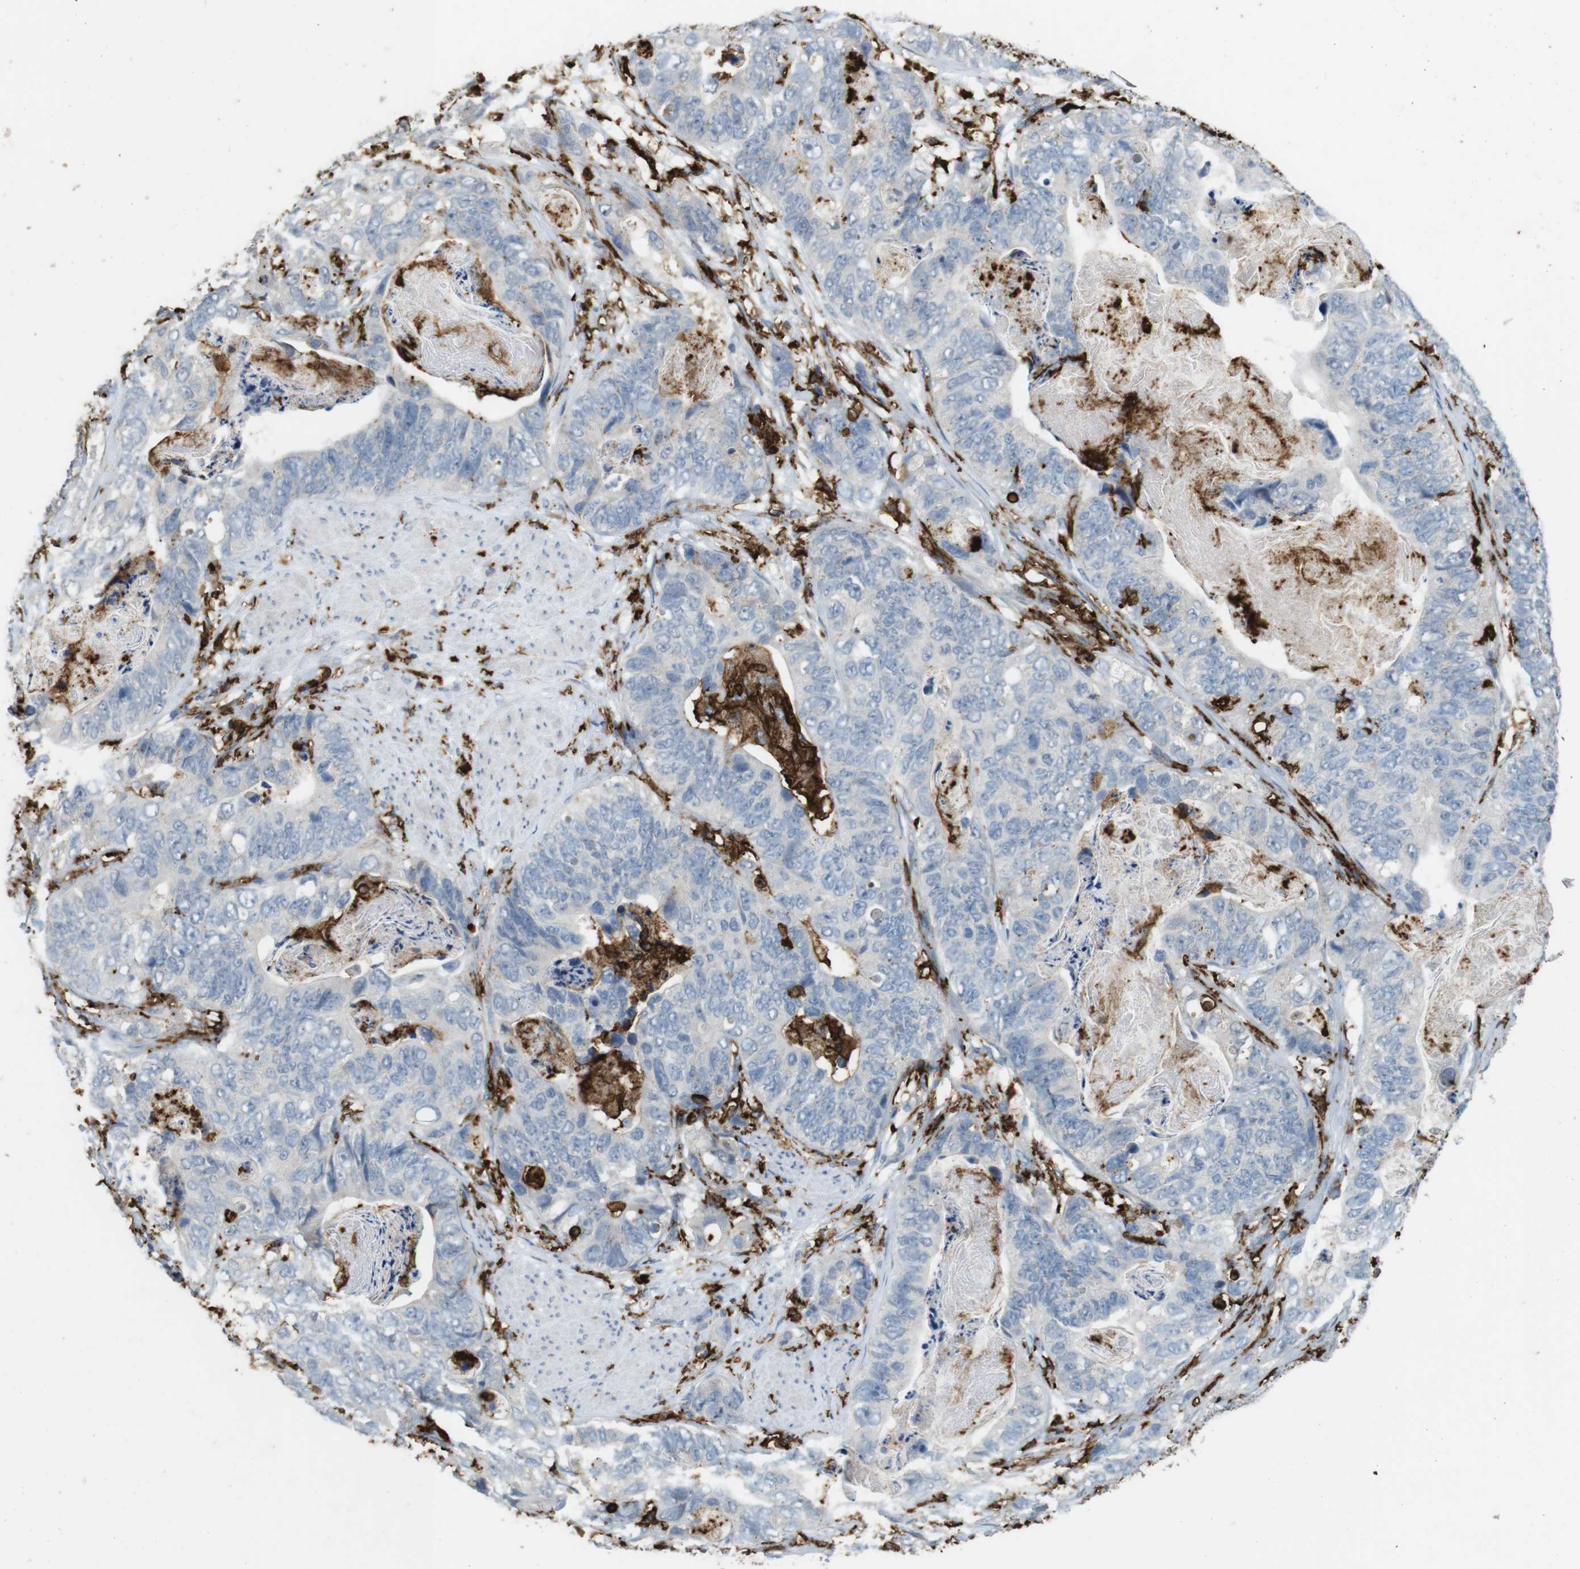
{"staining": {"intensity": "negative", "quantity": "none", "location": "none"}, "tissue": "stomach cancer", "cell_type": "Tumor cells", "image_type": "cancer", "snomed": [{"axis": "morphology", "description": "Adenocarcinoma, NOS"}, {"axis": "topography", "description": "Stomach"}], "caption": "IHC photomicrograph of stomach cancer (adenocarcinoma) stained for a protein (brown), which exhibits no expression in tumor cells.", "gene": "HLA-DRA", "patient": {"sex": "female", "age": 89}}